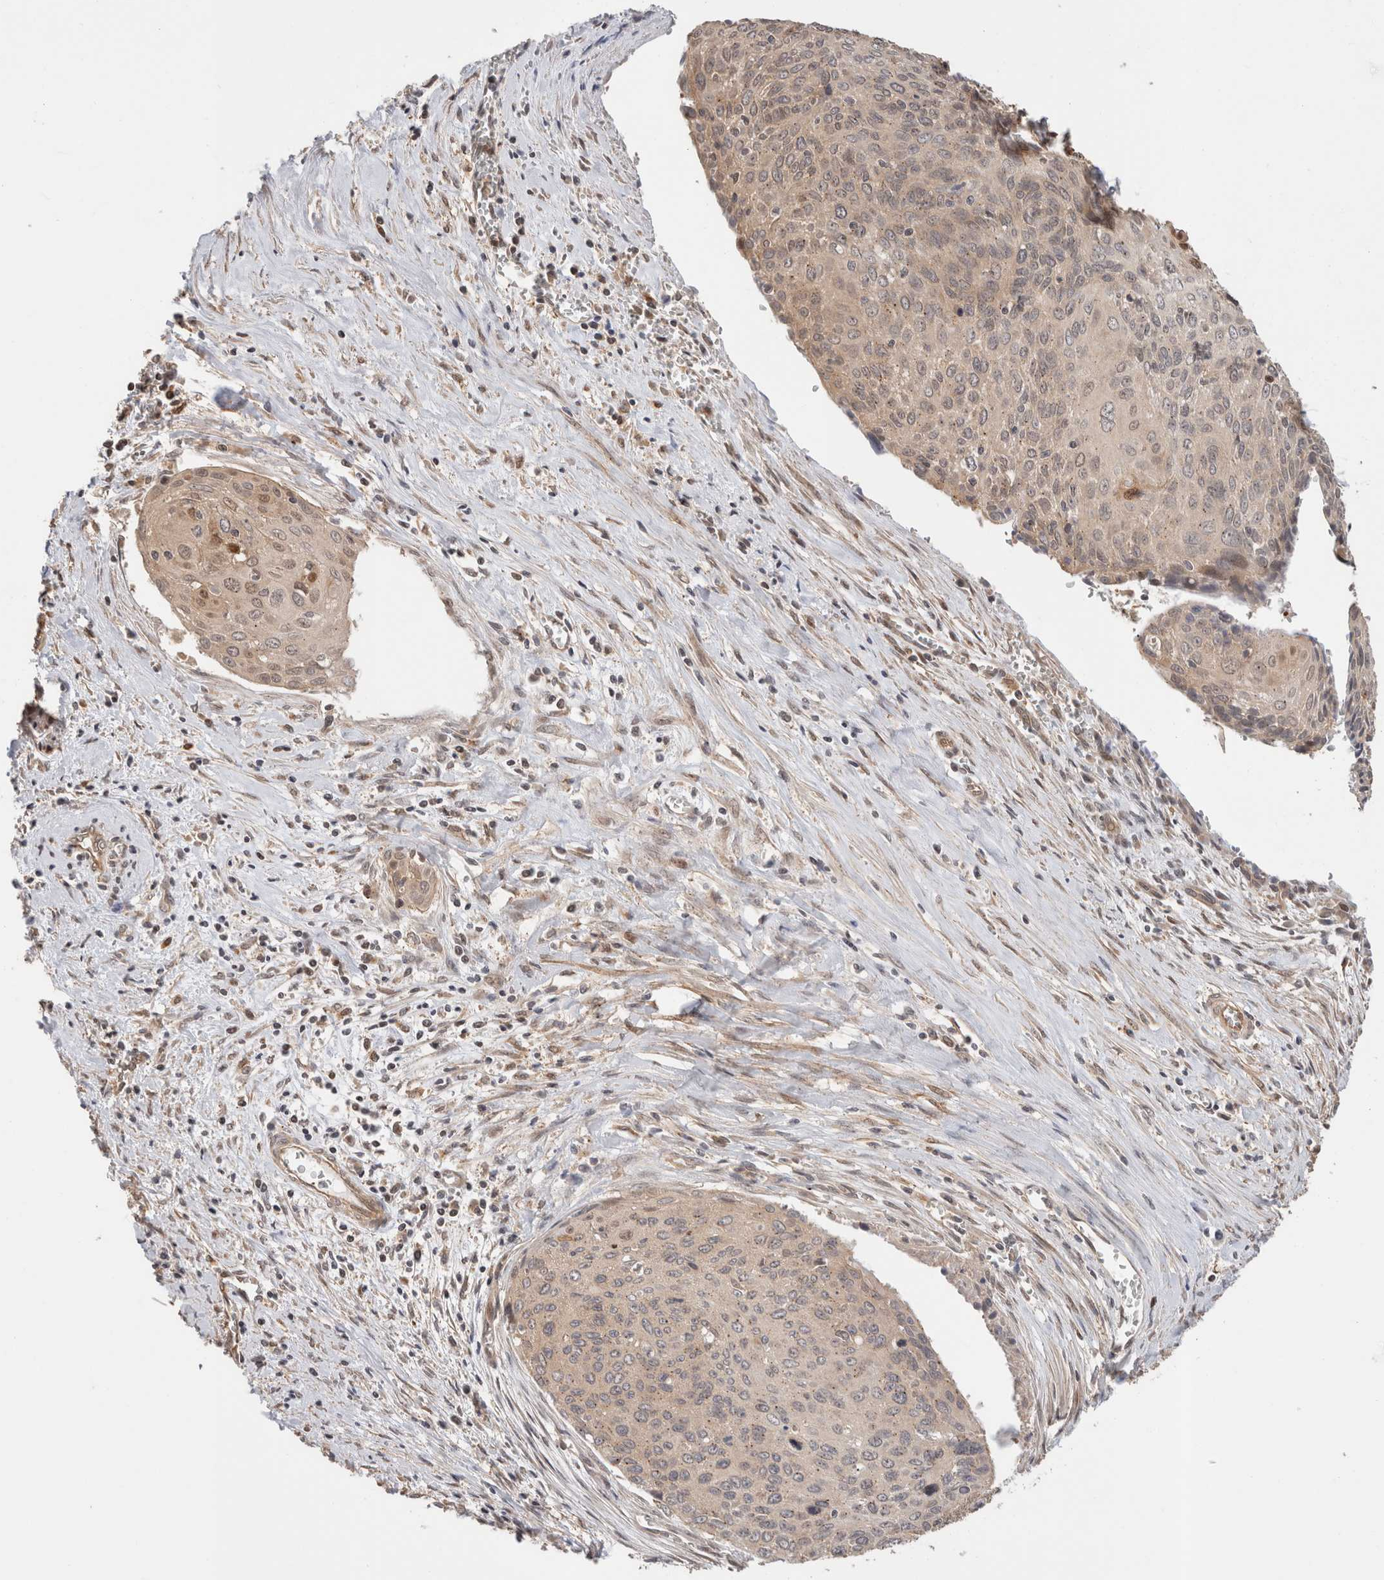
{"staining": {"intensity": "weak", "quantity": ">75%", "location": "cytoplasmic/membranous"}, "tissue": "cervical cancer", "cell_type": "Tumor cells", "image_type": "cancer", "snomed": [{"axis": "morphology", "description": "Squamous cell carcinoma, NOS"}, {"axis": "topography", "description": "Cervix"}], "caption": "A brown stain labels weak cytoplasmic/membranous staining of a protein in cervical cancer (squamous cell carcinoma) tumor cells.", "gene": "OTUD6B", "patient": {"sex": "female", "age": 55}}